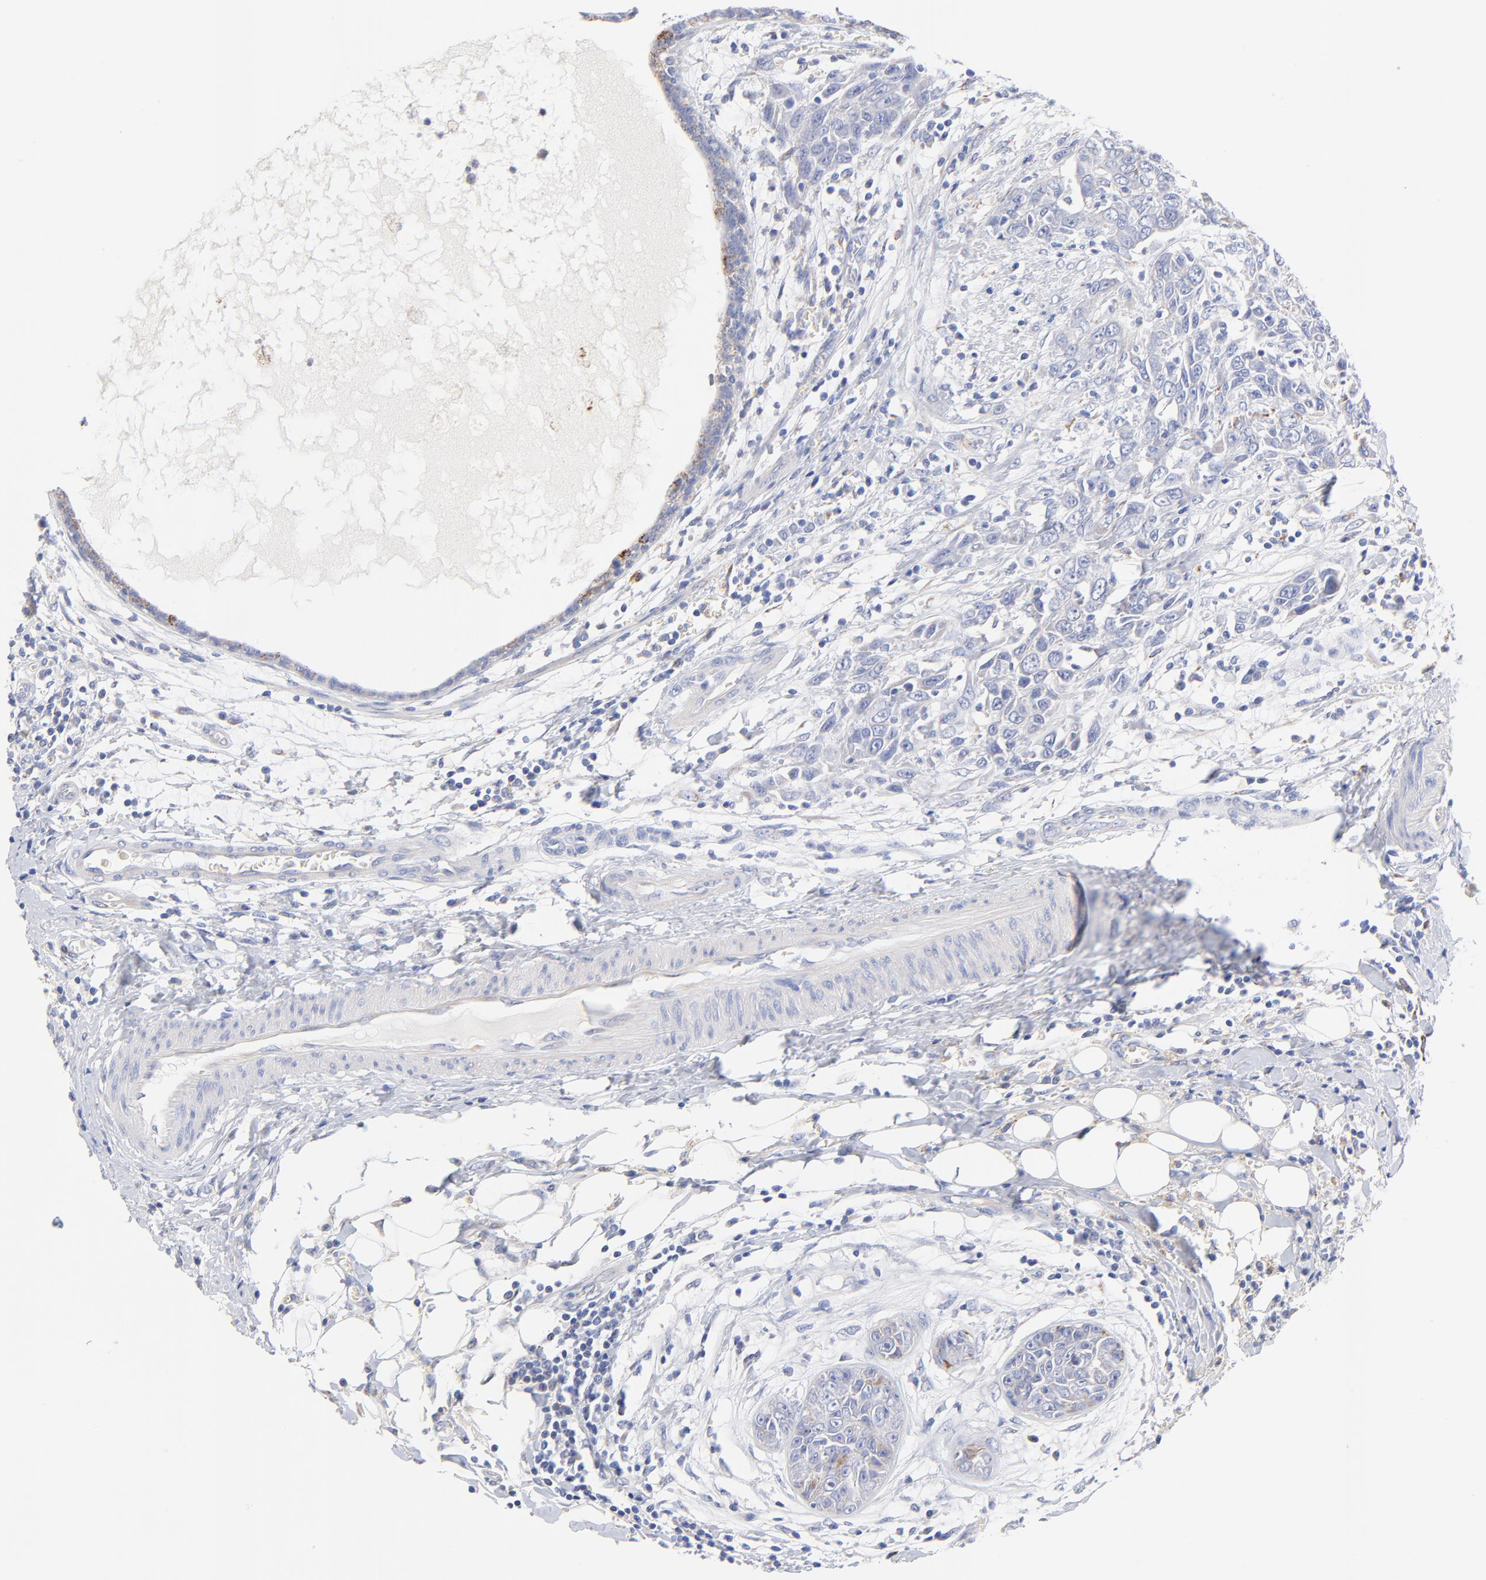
{"staining": {"intensity": "moderate", "quantity": "<25%", "location": "cytoplasmic/membranous"}, "tissue": "breast cancer", "cell_type": "Tumor cells", "image_type": "cancer", "snomed": [{"axis": "morphology", "description": "Duct carcinoma"}, {"axis": "topography", "description": "Breast"}], "caption": "Immunohistochemical staining of human breast intraductal carcinoma shows low levels of moderate cytoplasmic/membranous positivity in about <25% of tumor cells.", "gene": "FBXO10", "patient": {"sex": "female", "age": 50}}